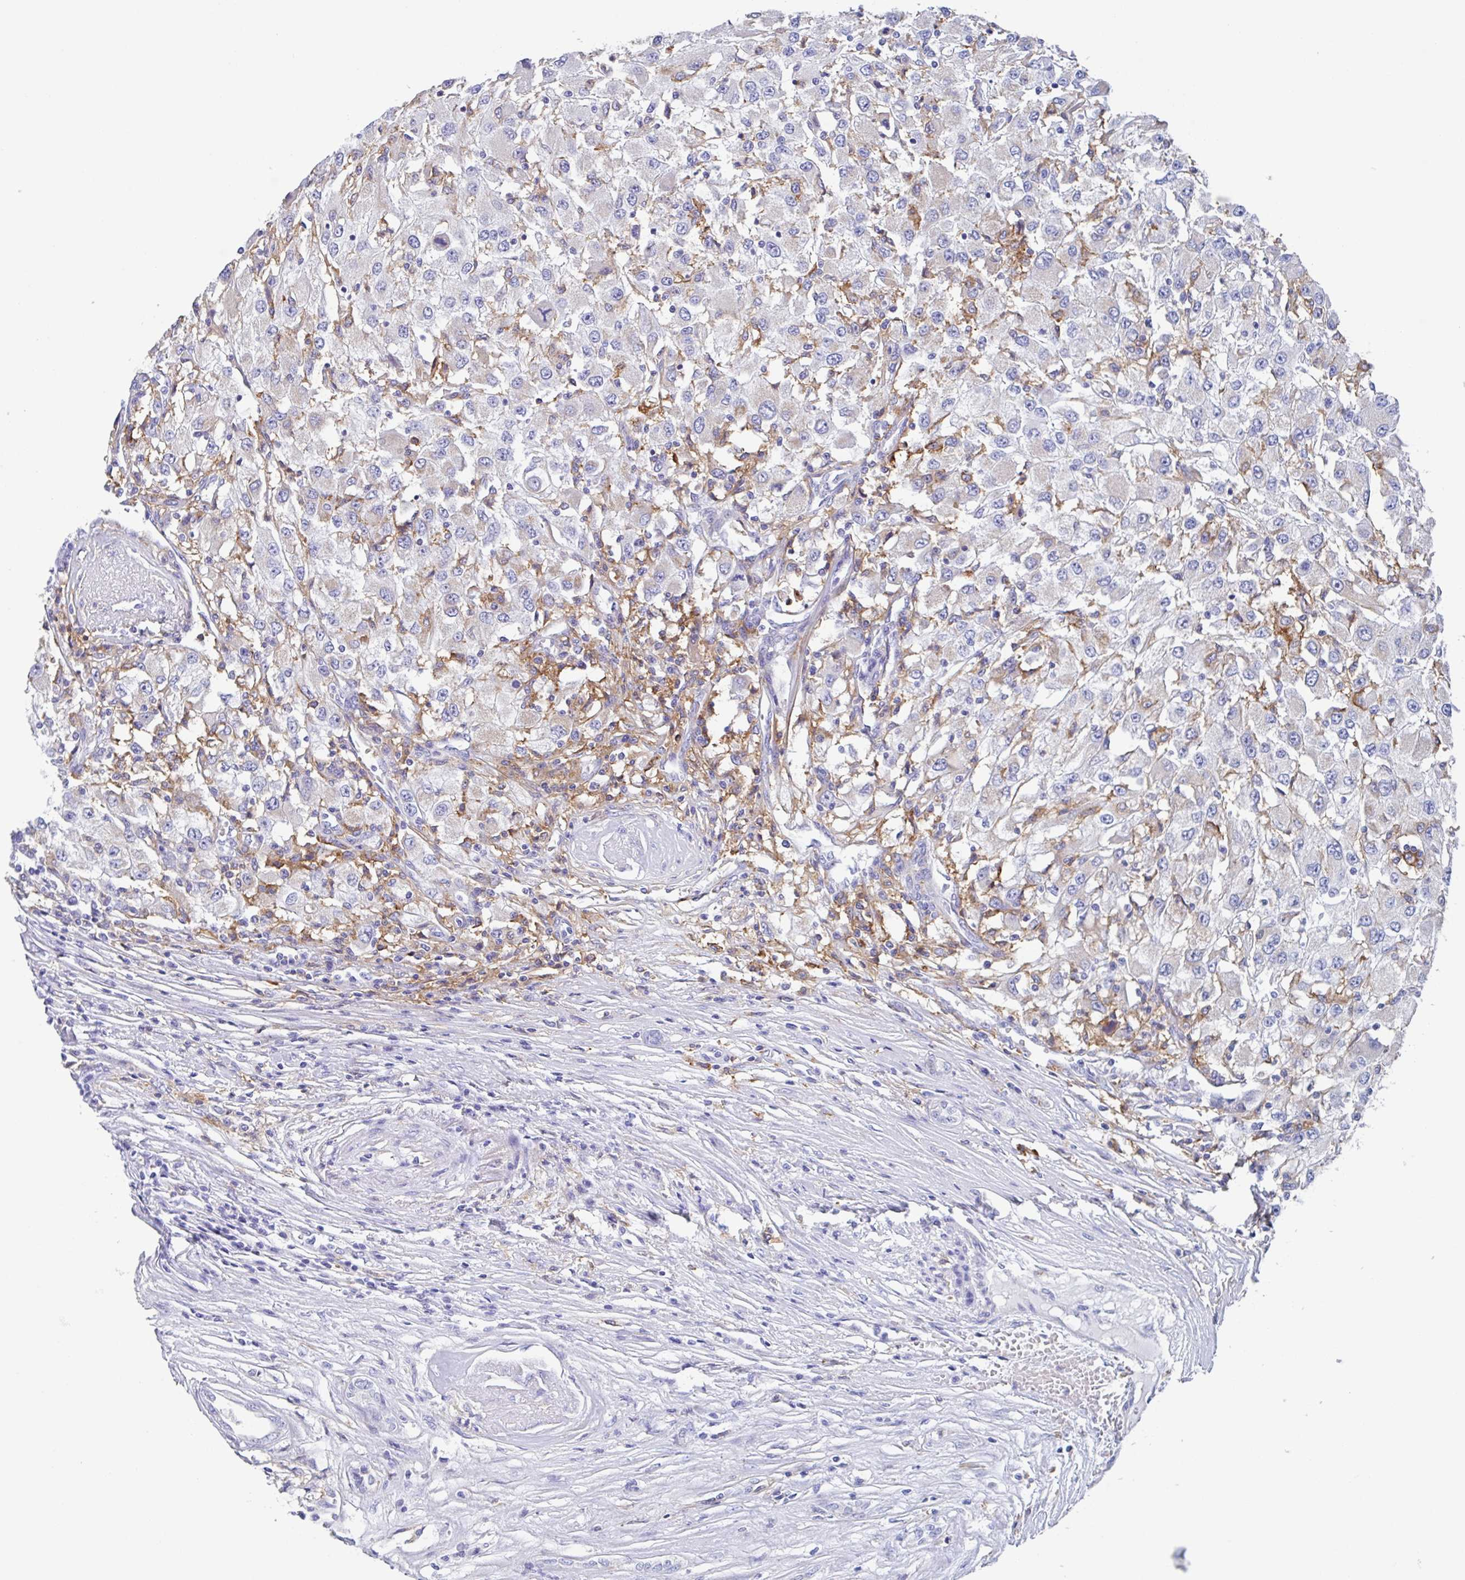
{"staining": {"intensity": "negative", "quantity": "none", "location": "none"}, "tissue": "renal cancer", "cell_type": "Tumor cells", "image_type": "cancer", "snomed": [{"axis": "morphology", "description": "Adenocarcinoma, NOS"}, {"axis": "topography", "description": "Kidney"}], "caption": "Adenocarcinoma (renal) was stained to show a protein in brown. There is no significant positivity in tumor cells.", "gene": "FCGR3A", "patient": {"sex": "female", "age": 67}}